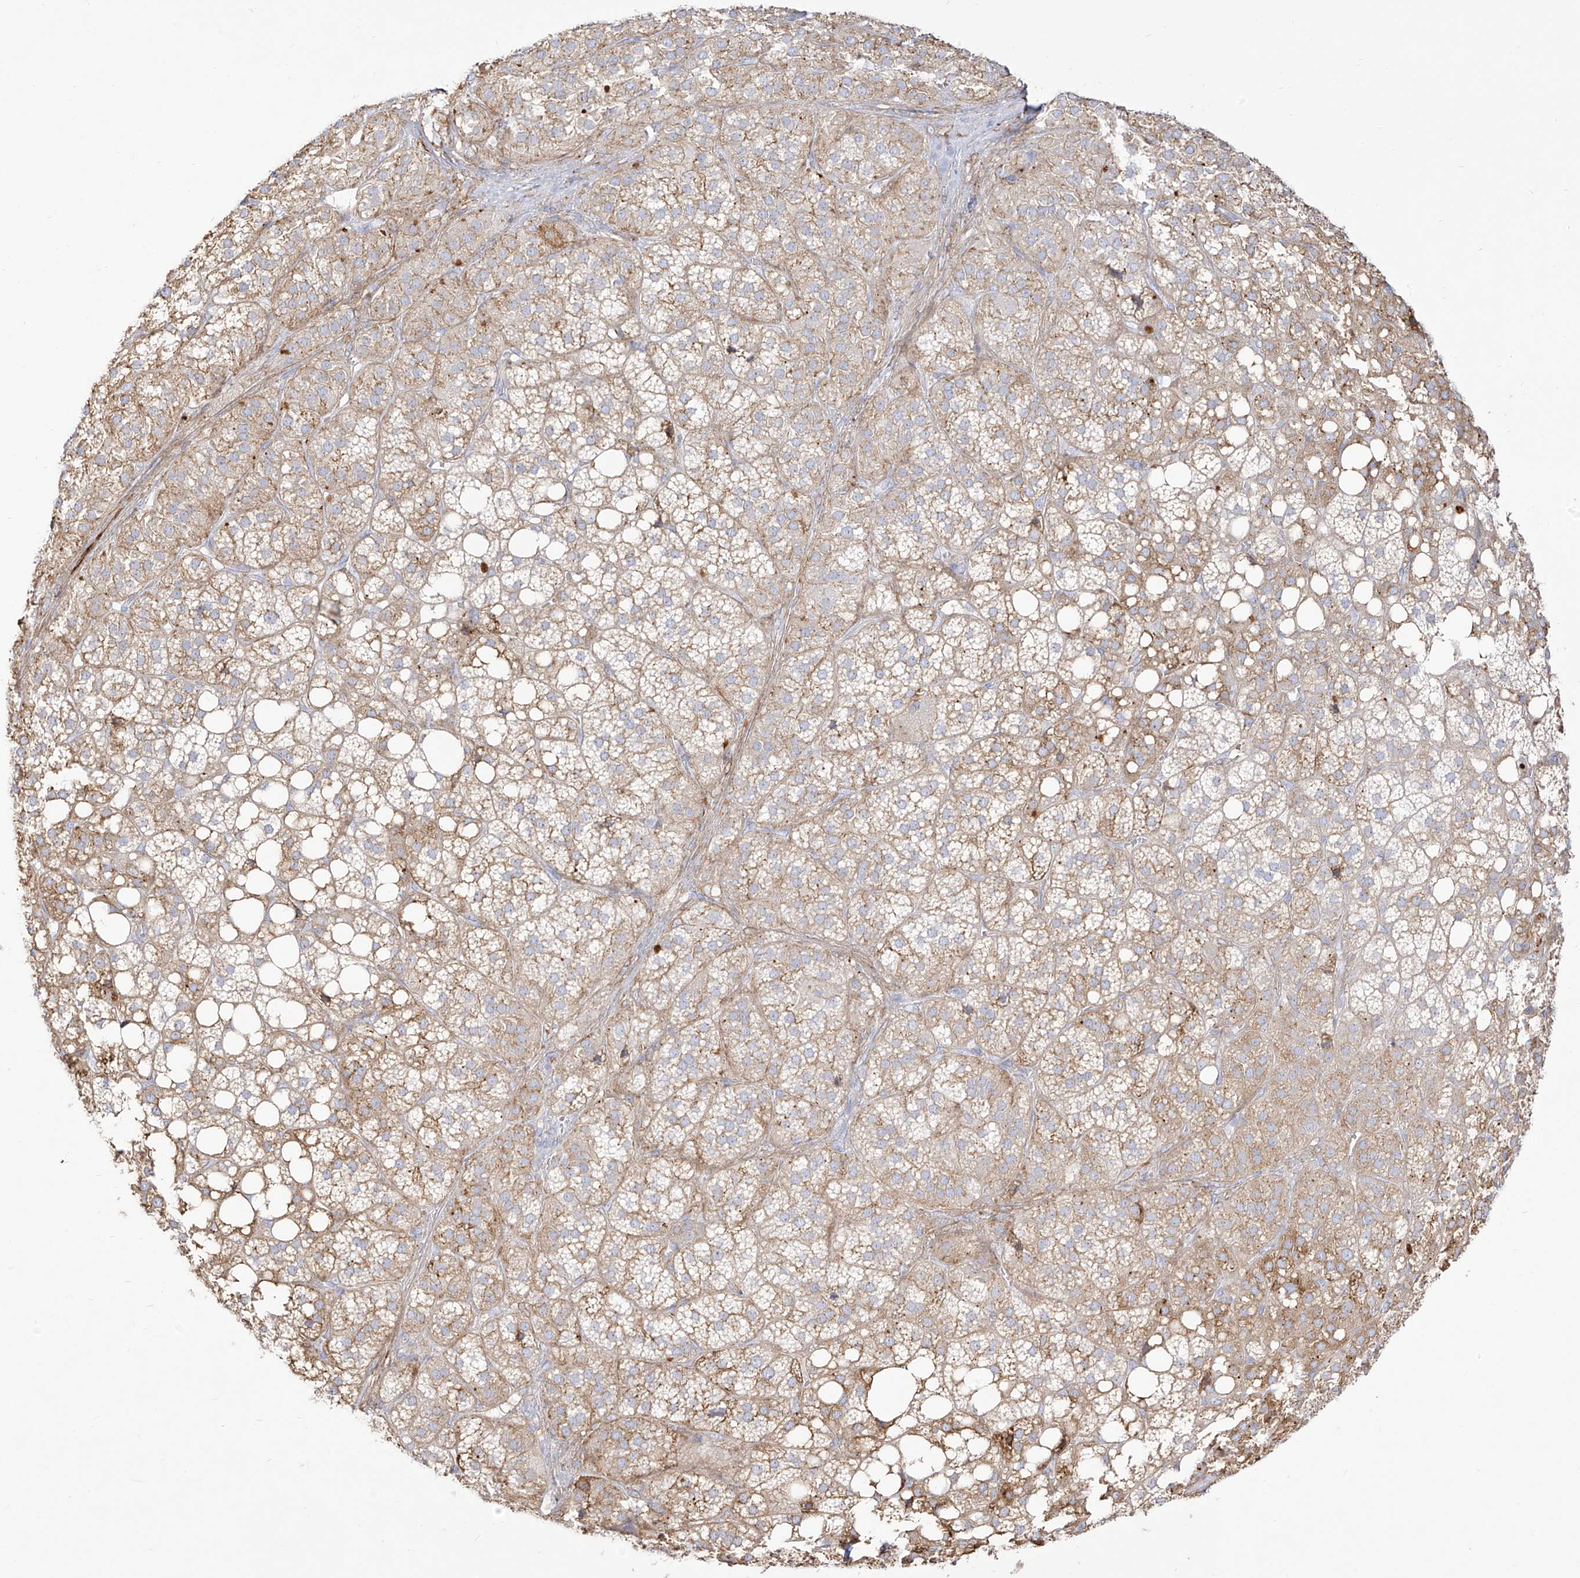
{"staining": {"intensity": "moderate", "quantity": "25%-75%", "location": "cytoplasmic/membranous"}, "tissue": "adrenal gland", "cell_type": "Glandular cells", "image_type": "normal", "snomed": [{"axis": "morphology", "description": "Normal tissue, NOS"}, {"axis": "topography", "description": "Adrenal gland"}], "caption": "Brown immunohistochemical staining in unremarkable human adrenal gland reveals moderate cytoplasmic/membranous positivity in approximately 25%-75% of glandular cells.", "gene": "ZGRF1", "patient": {"sex": "female", "age": 59}}